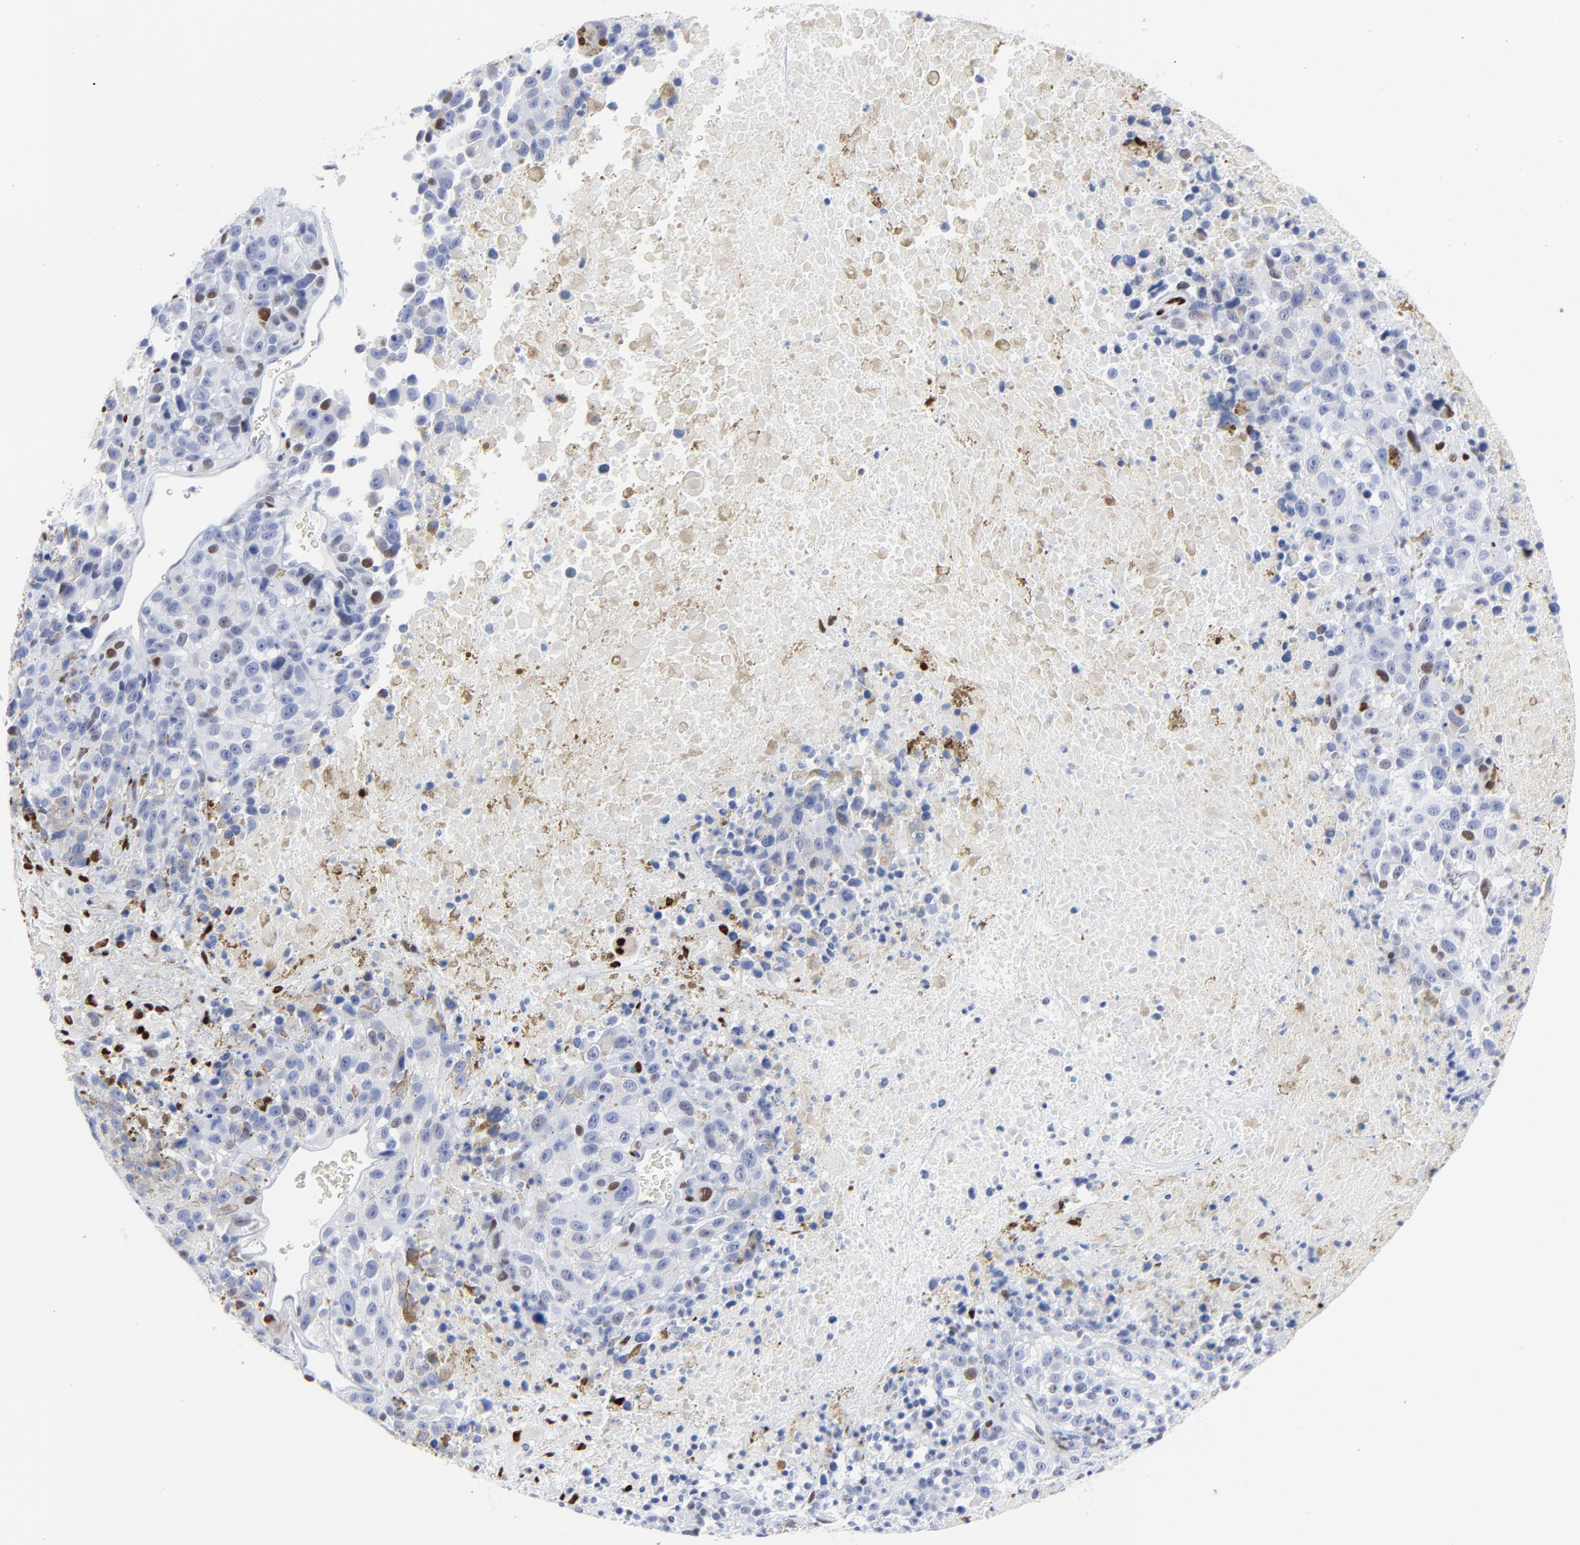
{"staining": {"intensity": "strong", "quantity": ">75%", "location": "nuclear"}, "tissue": "melanoma", "cell_type": "Tumor cells", "image_type": "cancer", "snomed": [{"axis": "morphology", "description": "Malignant melanoma, Metastatic site"}, {"axis": "topography", "description": "Cerebral cortex"}], "caption": "Tumor cells exhibit high levels of strong nuclear staining in approximately >75% of cells in melanoma.", "gene": "JUN", "patient": {"sex": "female", "age": 52}}